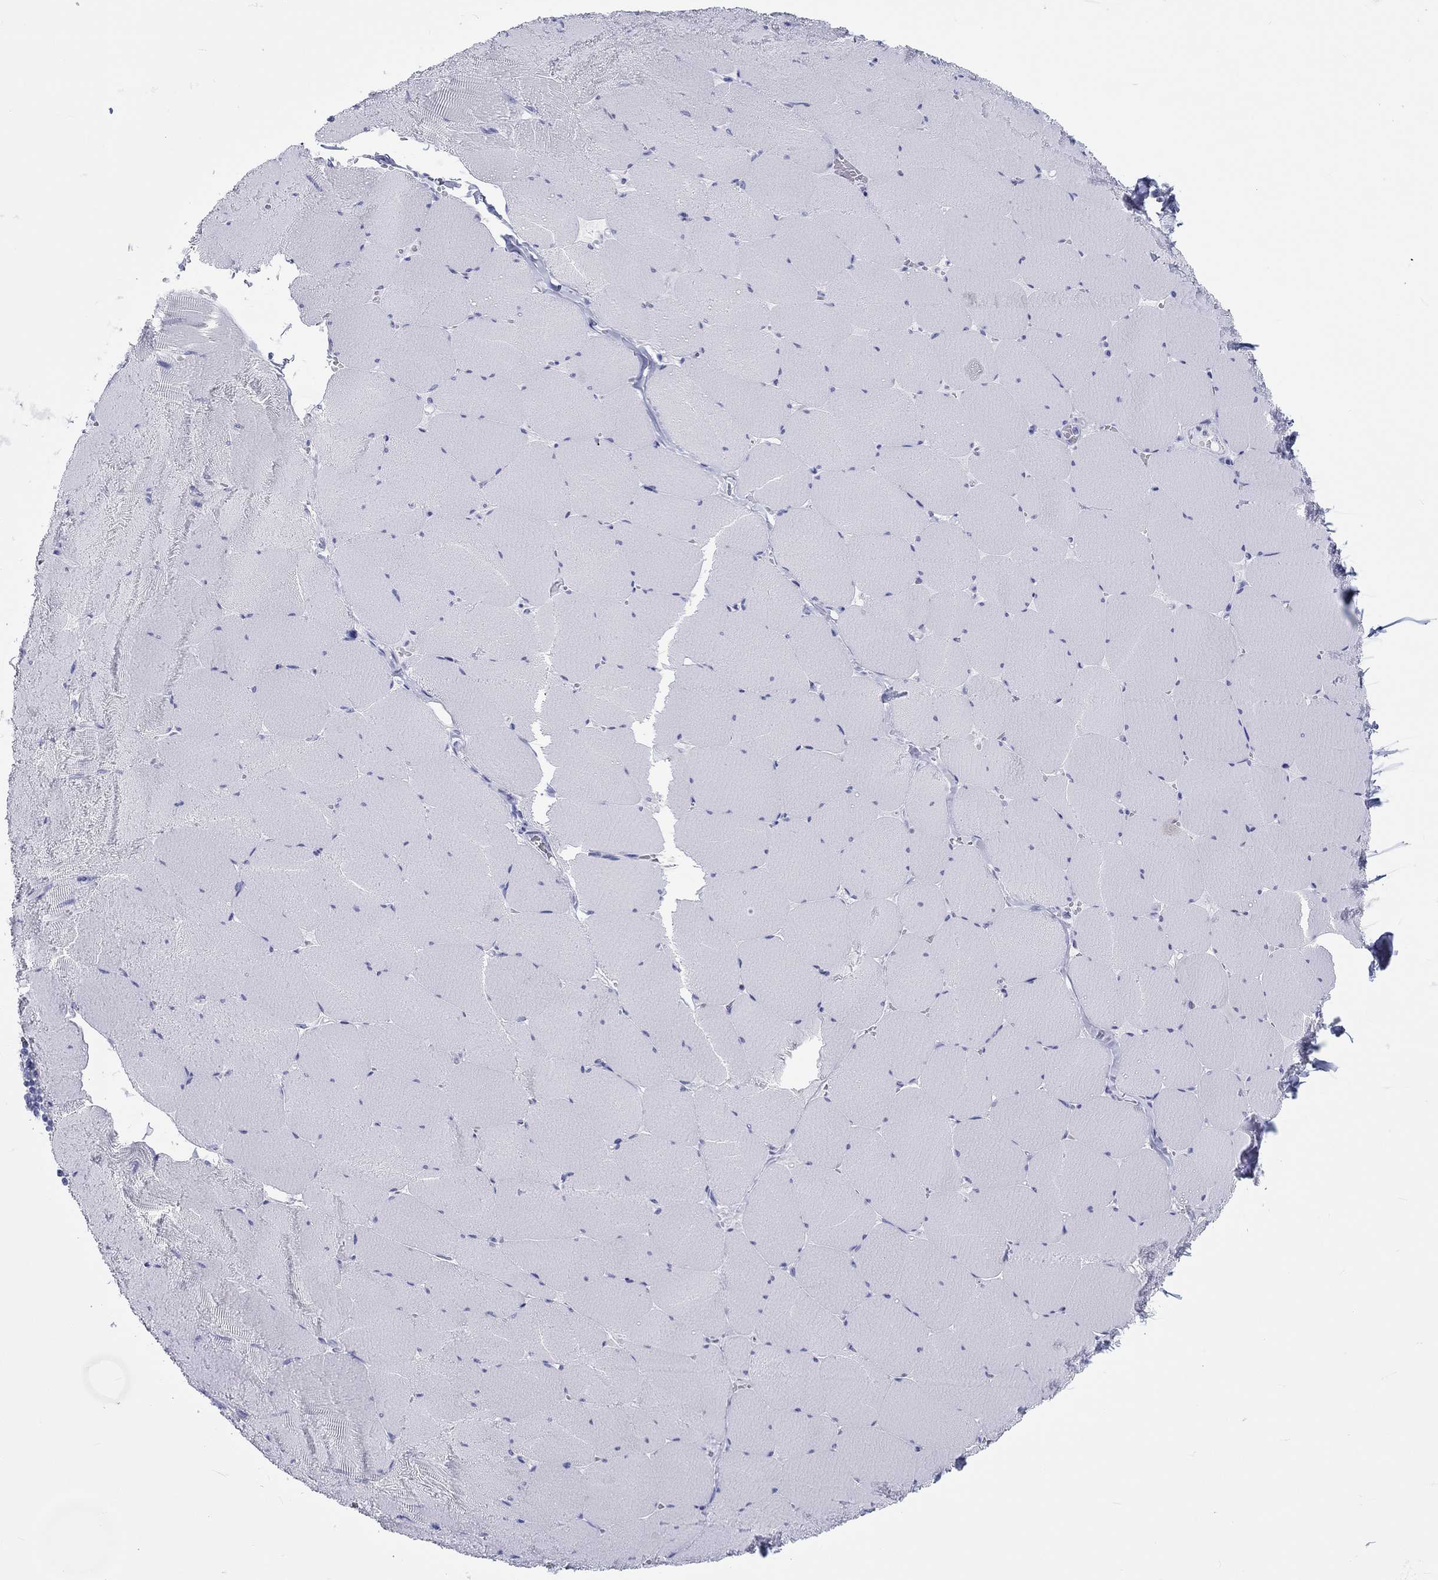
{"staining": {"intensity": "negative", "quantity": "none", "location": "none"}, "tissue": "skeletal muscle", "cell_type": "Myocytes", "image_type": "normal", "snomed": [{"axis": "morphology", "description": "Normal tissue, NOS"}, {"axis": "morphology", "description": "Malignant melanoma, Metastatic site"}, {"axis": "topography", "description": "Skeletal muscle"}], "caption": "DAB immunohistochemical staining of benign human skeletal muscle reveals no significant staining in myocytes. (DAB (3,3'-diaminobenzidine) immunohistochemistry visualized using brightfield microscopy, high magnification).", "gene": "H1", "patient": {"sex": "male", "age": 50}}